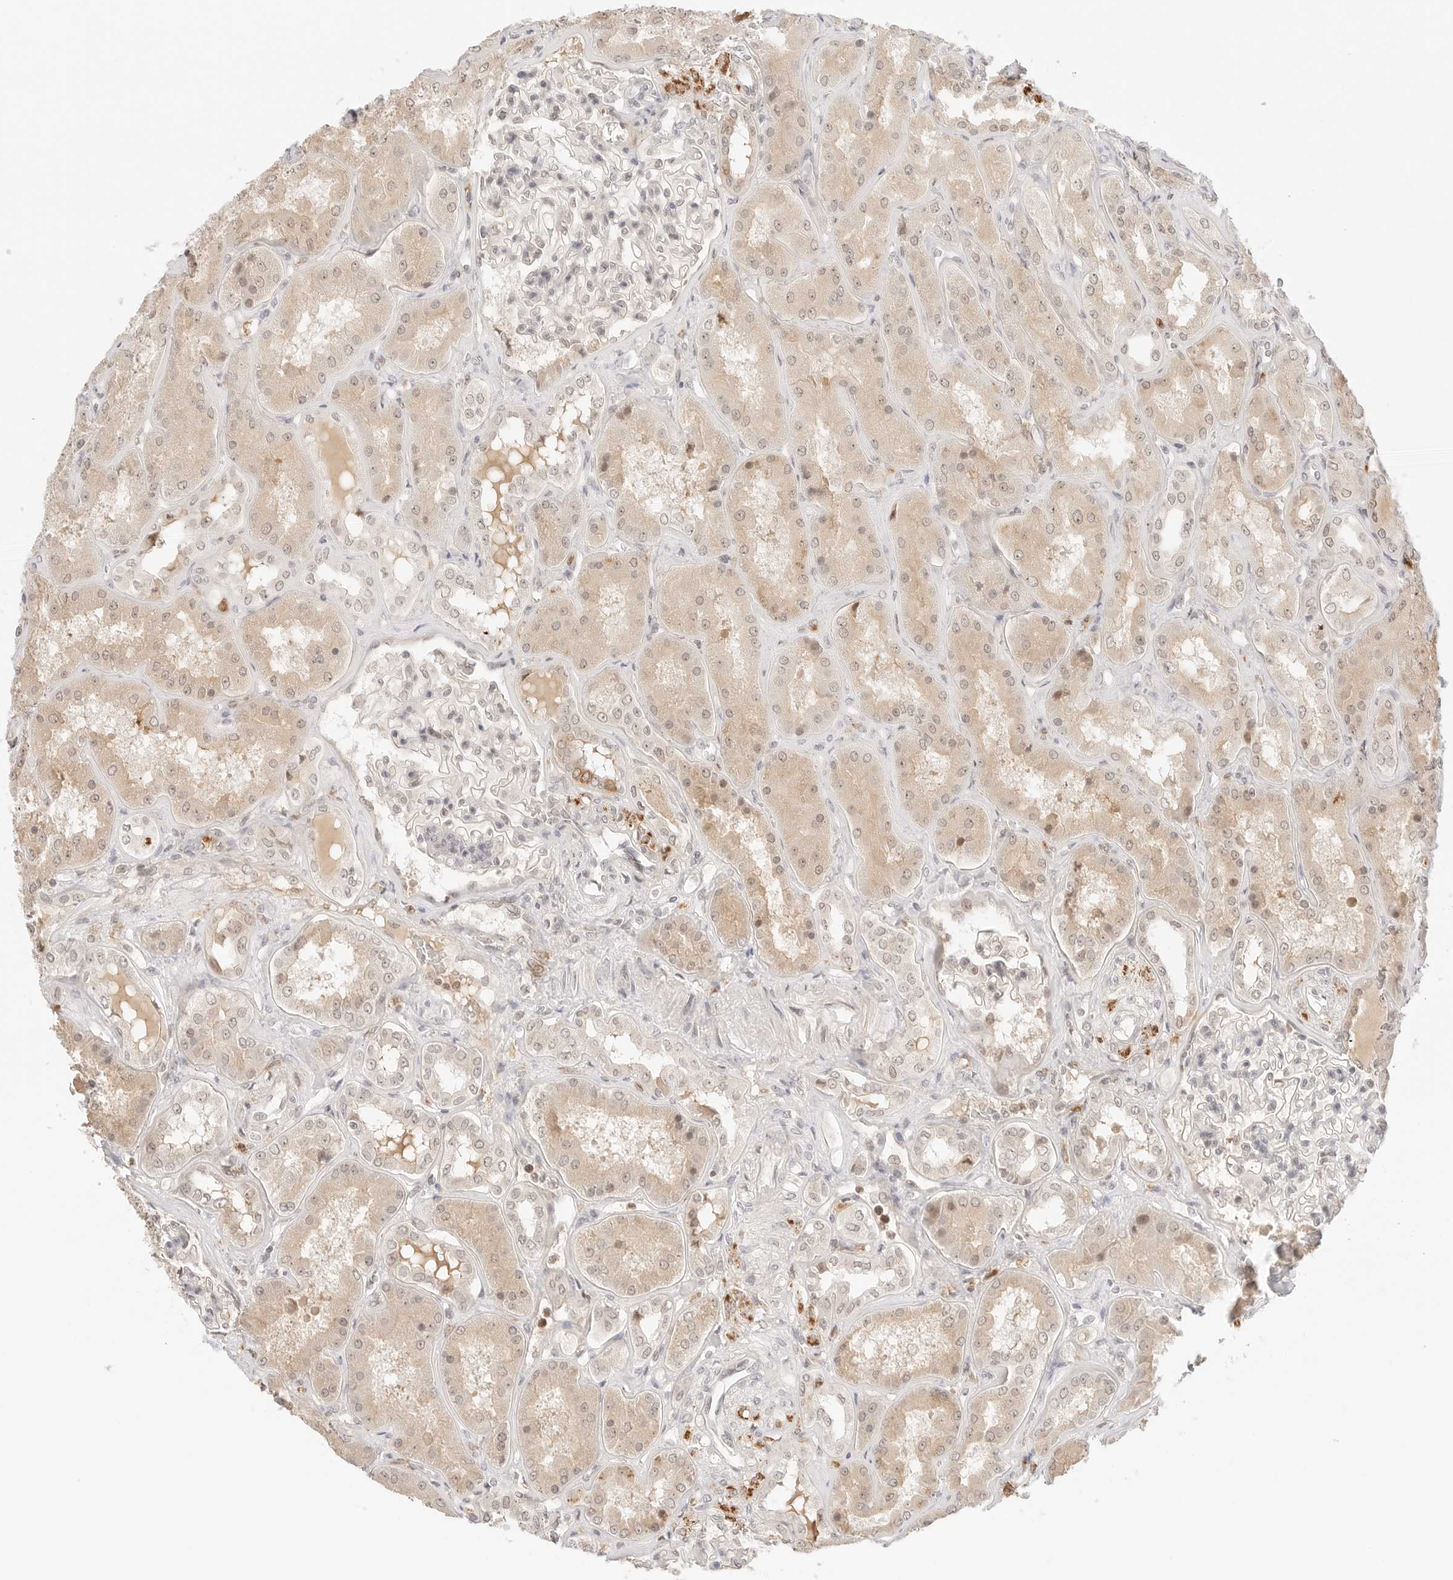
{"staining": {"intensity": "moderate", "quantity": "25%-75%", "location": "nuclear"}, "tissue": "kidney", "cell_type": "Cells in glomeruli", "image_type": "normal", "snomed": [{"axis": "morphology", "description": "Normal tissue, NOS"}, {"axis": "topography", "description": "Kidney"}], "caption": "Immunohistochemistry (IHC) photomicrograph of unremarkable kidney: kidney stained using IHC exhibits medium levels of moderate protein expression localized specifically in the nuclear of cells in glomeruli, appearing as a nuclear brown color.", "gene": "RPS6KL1", "patient": {"sex": "female", "age": 56}}